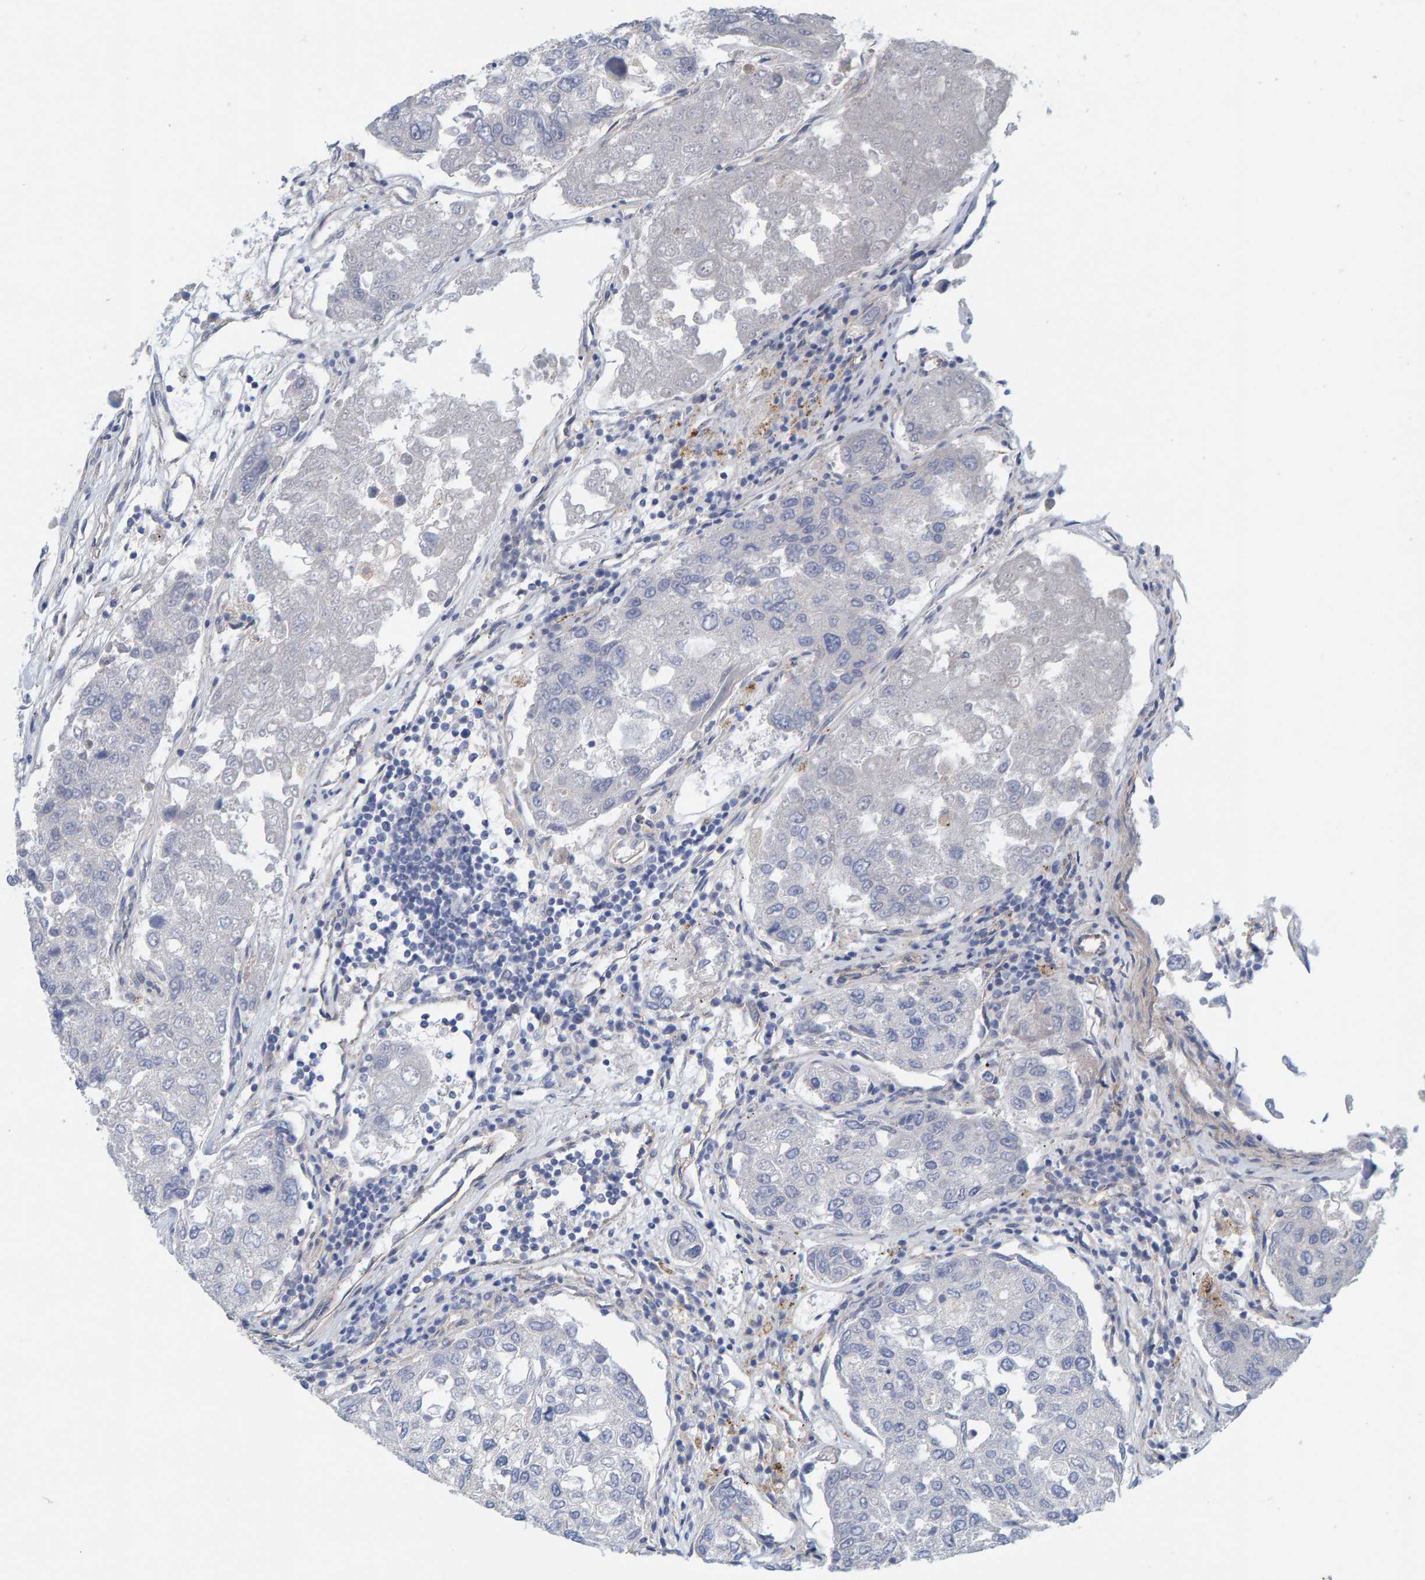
{"staining": {"intensity": "negative", "quantity": "none", "location": "none"}, "tissue": "urothelial cancer", "cell_type": "Tumor cells", "image_type": "cancer", "snomed": [{"axis": "morphology", "description": "Urothelial carcinoma, High grade"}, {"axis": "topography", "description": "Lymph node"}, {"axis": "topography", "description": "Urinary bladder"}], "caption": "Immunohistochemistry of human high-grade urothelial carcinoma displays no staining in tumor cells.", "gene": "KRBA2", "patient": {"sex": "male", "age": 51}}